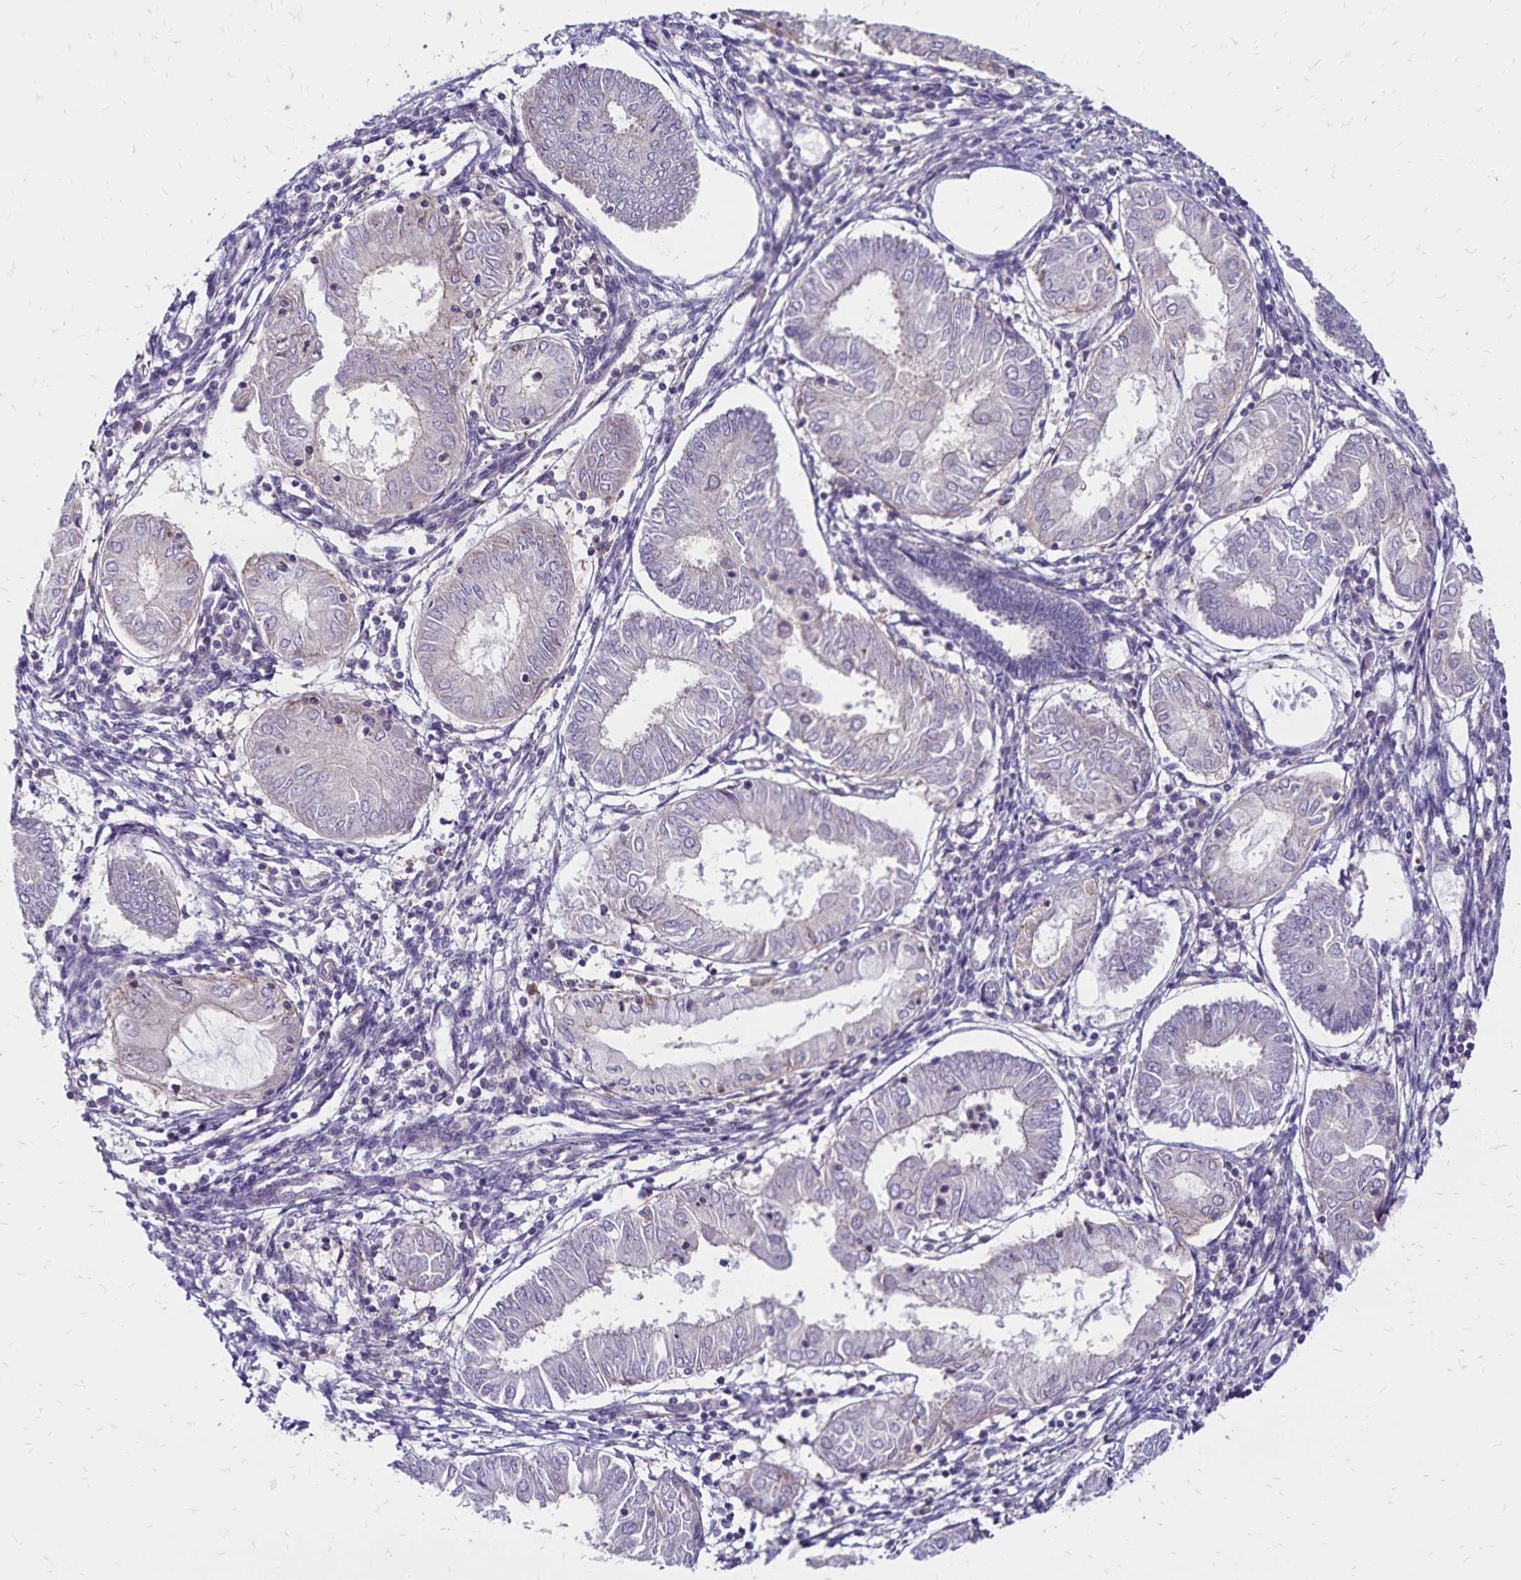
{"staining": {"intensity": "negative", "quantity": "none", "location": "none"}, "tissue": "endometrial cancer", "cell_type": "Tumor cells", "image_type": "cancer", "snomed": [{"axis": "morphology", "description": "Adenocarcinoma, NOS"}, {"axis": "topography", "description": "Endometrium"}], "caption": "Tumor cells are negative for protein expression in human endometrial cancer. (Immunohistochemistry, brightfield microscopy, high magnification).", "gene": "FSD1", "patient": {"sex": "female", "age": 68}}